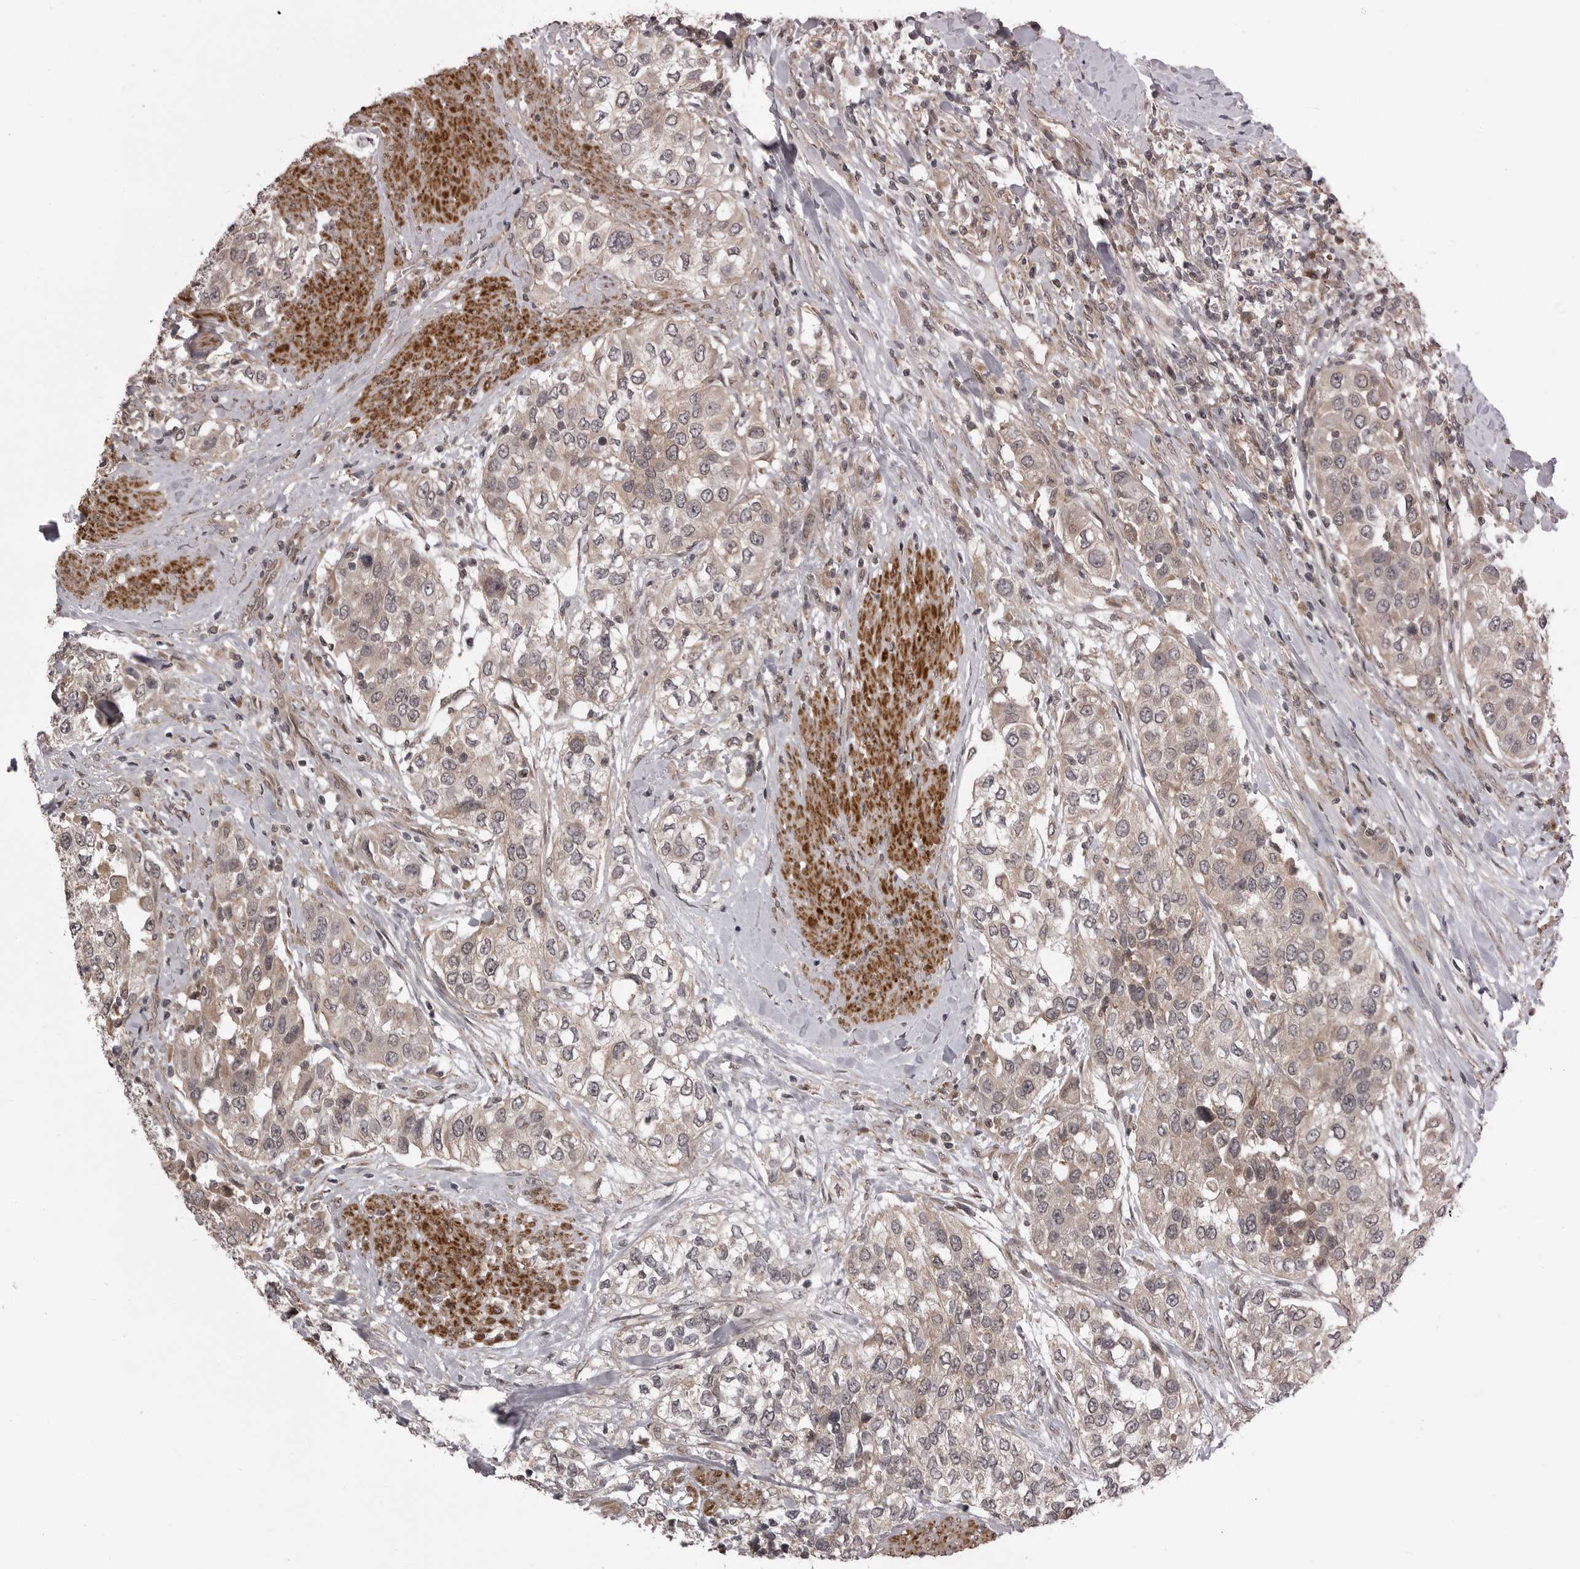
{"staining": {"intensity": "weak", "quantity": ">75%", "location": "cytoplasmic/membranous"}, "tissue": "urothelial cancer", "cell_type": "Tumor cells", "image_type": "cancer", "snomed": [{"axis": "morphology", "description": "Urothelial carcinoma, High grade"}, {"axis": "topography", "description": "Urinary bladder"}], "caption": "High-power microscopy captured an immunohistochemistry histopathology image of high-grade urothelial carcinoma, revealing weak cytoplasmic/membranous positivity in approximately >75% of tumor cells.", "gene": "SNX16", "patient": {"sex": "female", "age": 80}}